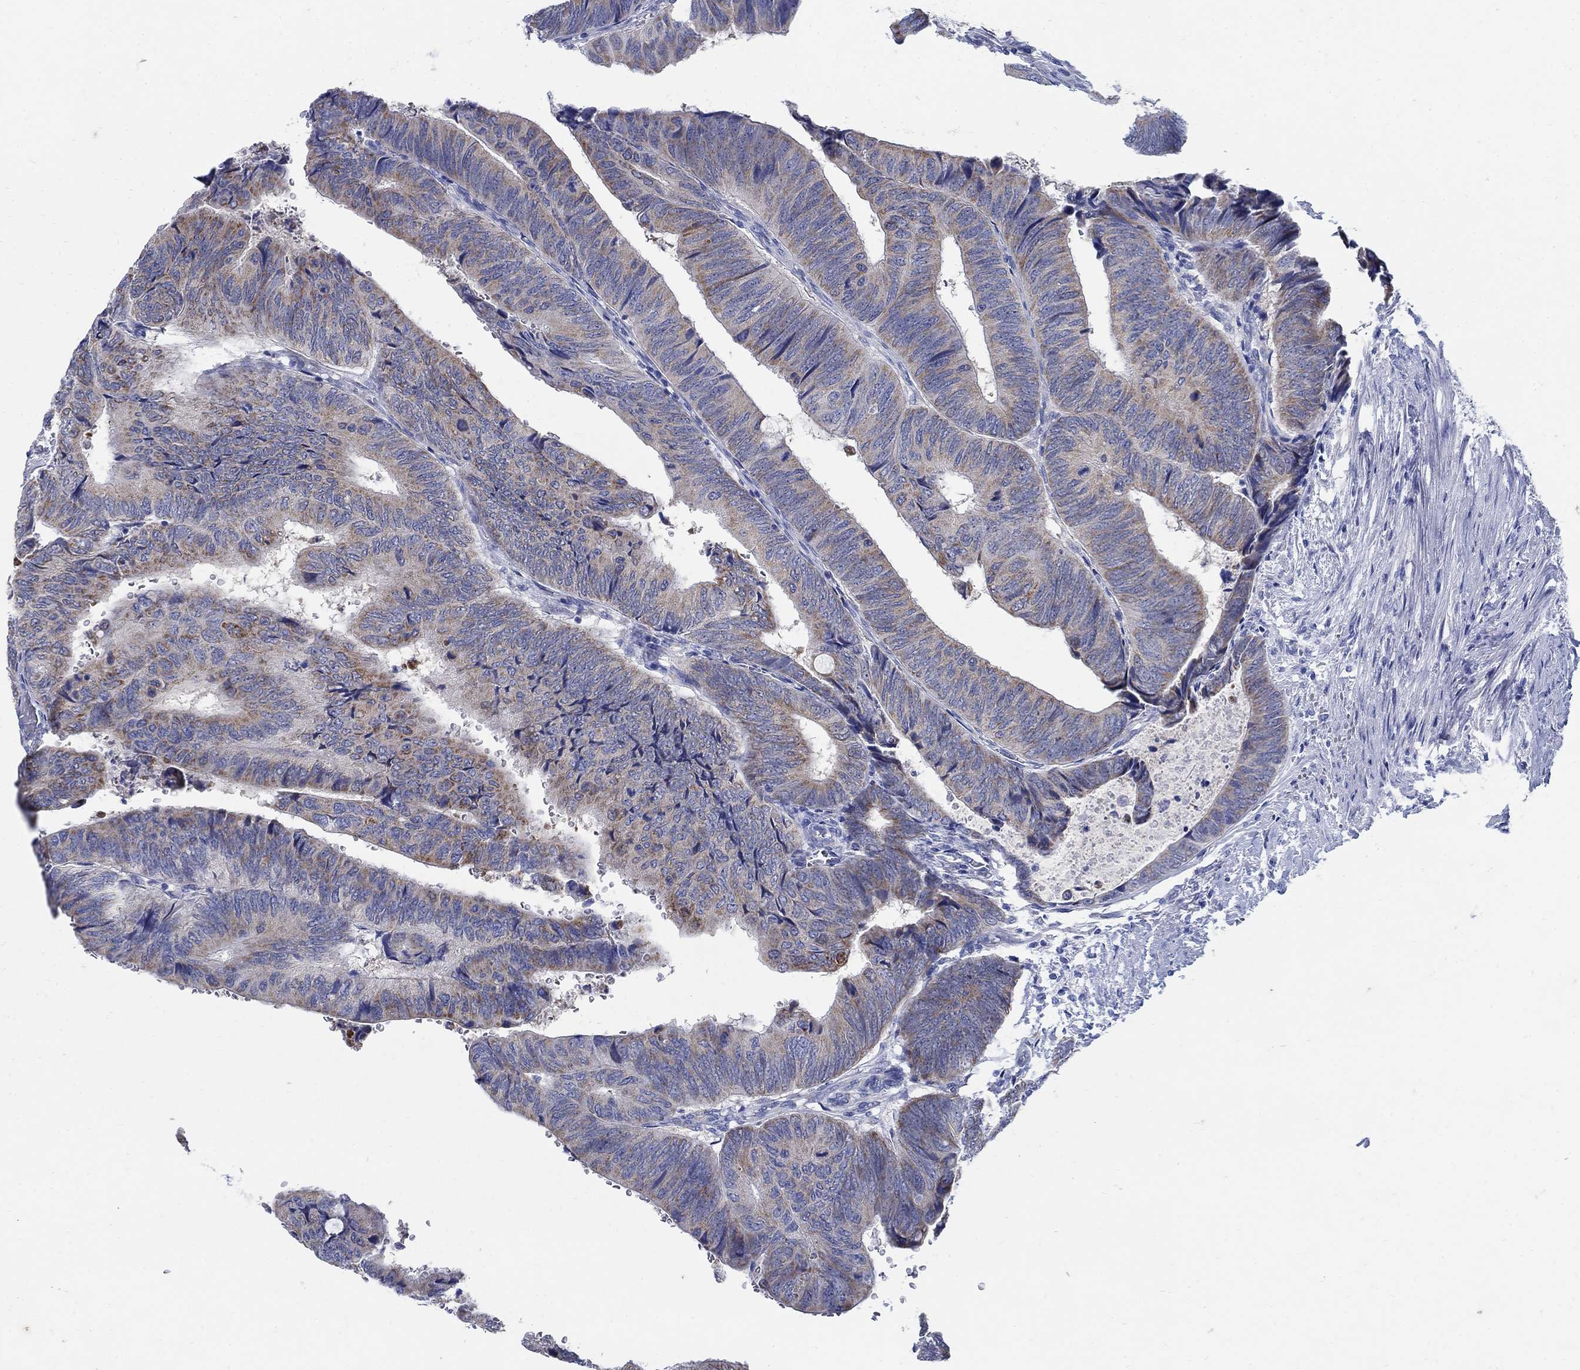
{"staining": {"intensity": "moderate", "quantity": "<25%", "location": "cytoplasmic/membranous"}, "tissue": "colorectal cancer", "cell_type": "Tumor cells", "image_type": "cancer", "snomed": [{"axis": "morphology", "description": "Normal tissue, NOS"}, {"axis": "morphology", "description": "Adenocarcinoma, NOS"}, {"axis": "topography", "description": "Rectum"}, {"axis": "topography", "description": "Peripheral nerve tissue"}], "caption": "Protein expression analysis of human adenocarcinoma (colorectal) reveals moderate cytoplasmic/membranous positivity in approximately <25% of tumor cells.", "gene": "ZDHHC14", "patient": {"sex": "male", "age": 92}}